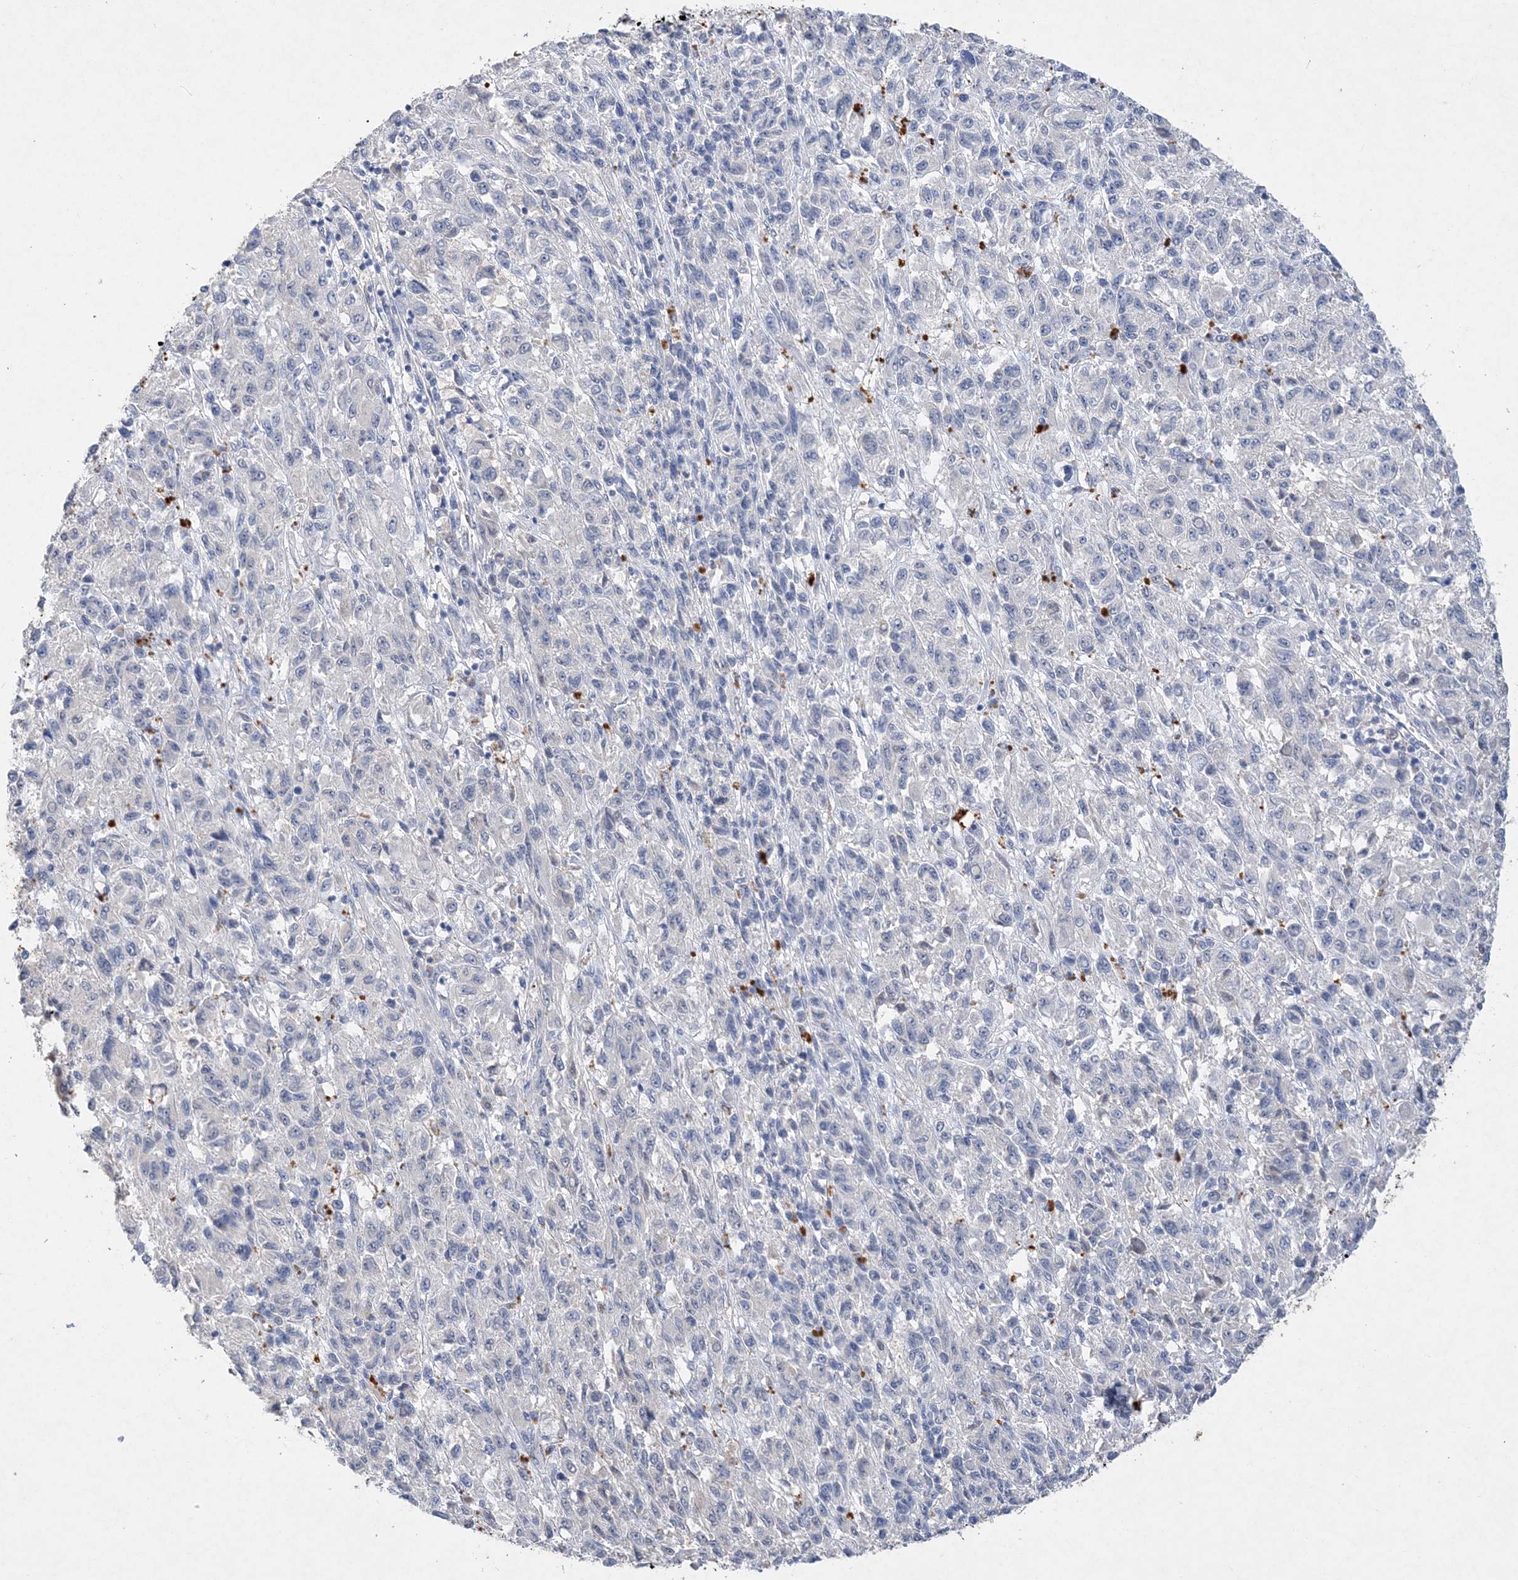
{"staining": {"intensity": "negative", "quantity": "none", "location": "none"}, "tissue": "melanoma", "cell_type": "Tumor cells", "image_type": "cancer", "snomed": [{"axis": "morphology", "description": "Malignant melanoma, Metastatic site"}, {"axis": "topography", "description": "Lung"}], "caption": "Immunohistochemistry micrograph of melanoma stained for a protein (brown), which exhibits no positivity in tumor cells.", "gene": "C11orf58", "patient": {"sex": "male", "age": 64}}